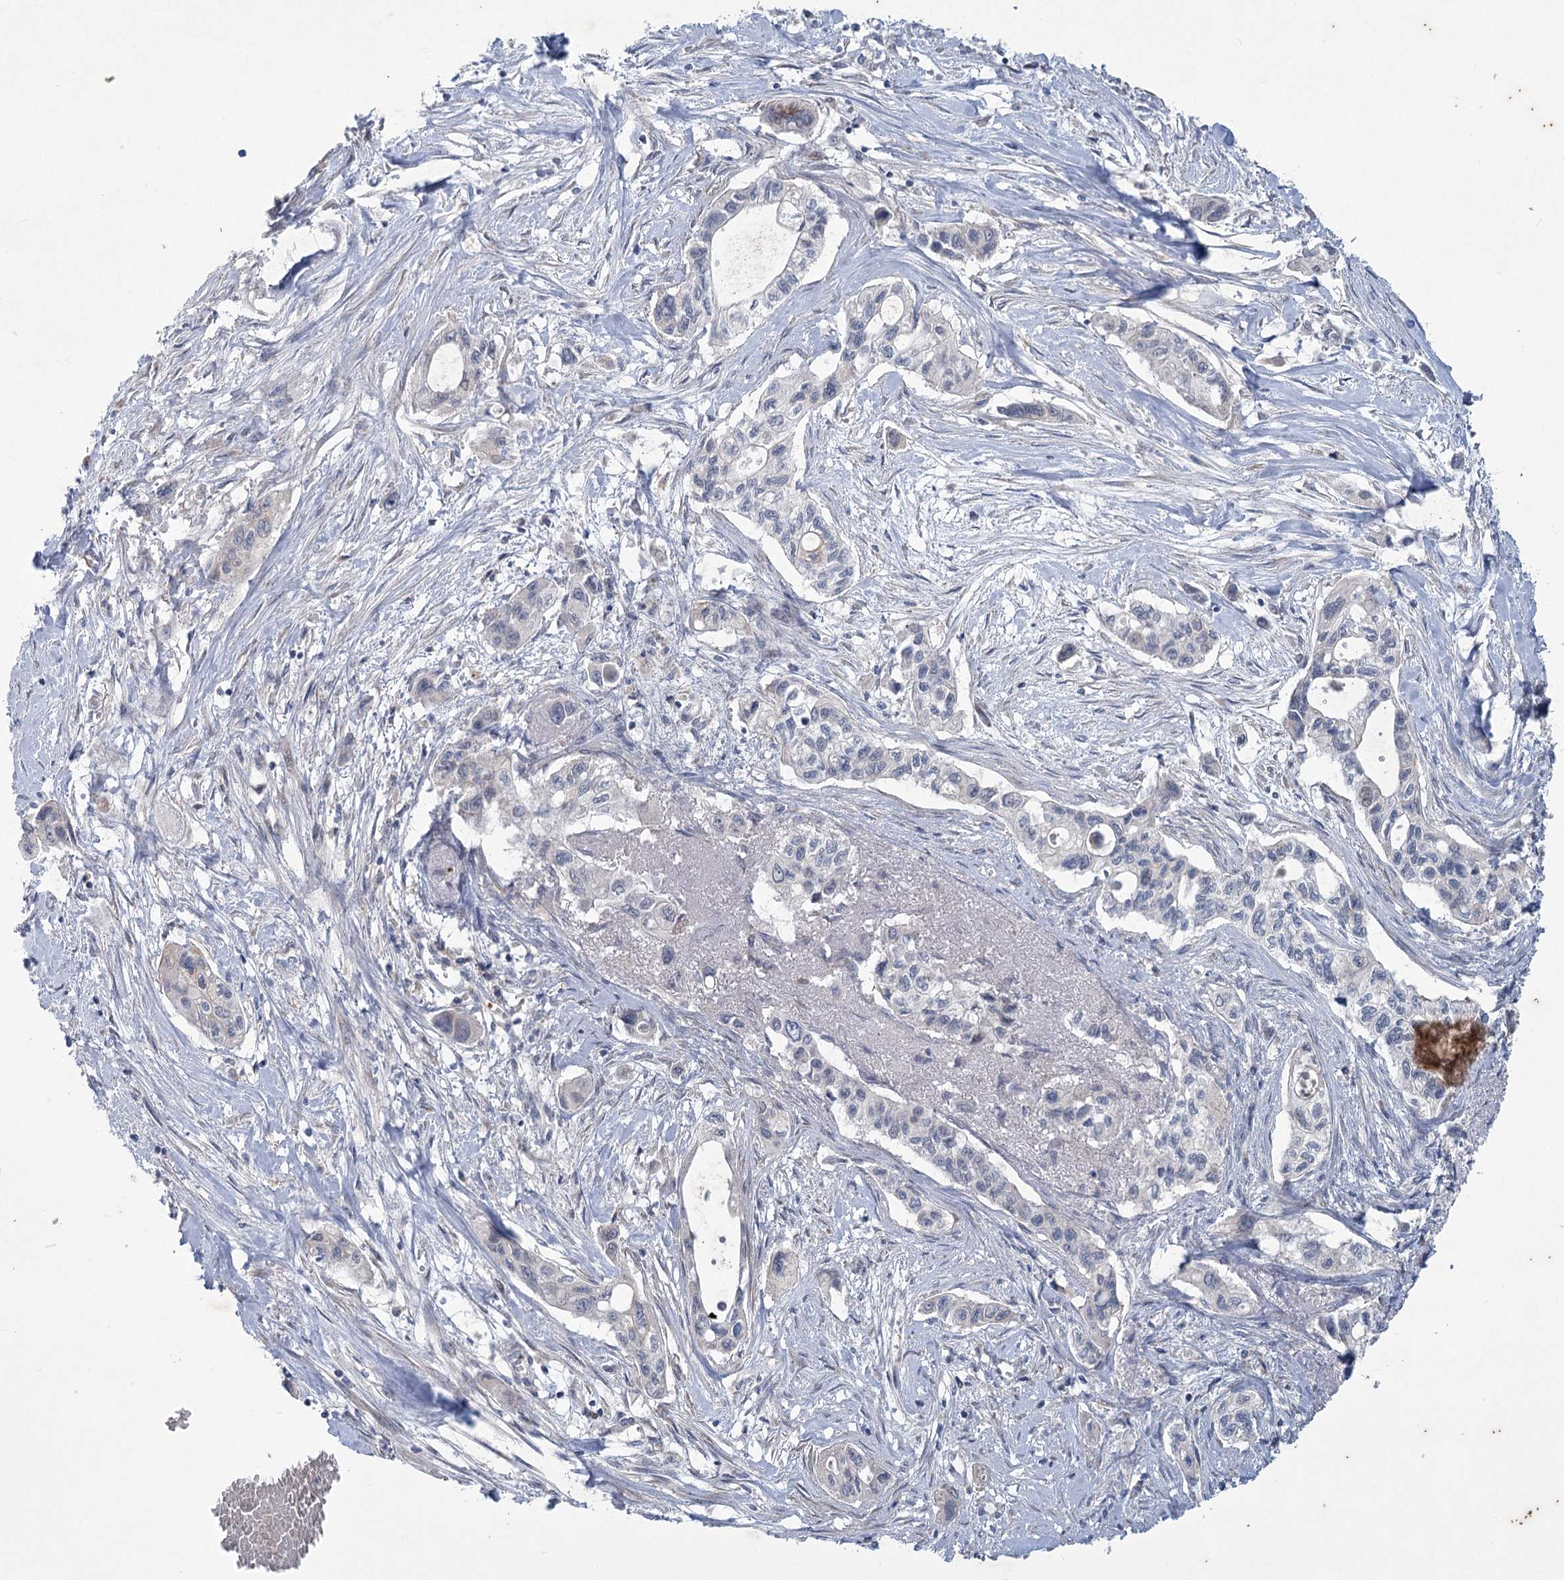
{"staining": {"intensity": "negative", "quantity": "none", "location": "none"}, "tissue": "pancreatic cancer", "cell_type": "Tumor cells", "image_type": "cancer", "snomed": [{"axis": "morphology", "description": "Adenocarcinoma, NOS"}, {"axis": "topography", "description": "Pancreas"}], "caption": "High magnification brightfield microscopy of pancreatic adenocarcinoma stained with DAB (brown) and counterstained with hematoxylin (blue): tumor cells show no significant expression. (Immunohistochemistry, brightfield microscopy, high magnification).", "gene": "PLA2G12A", "patient": {"sex": "male", "age": 75}}